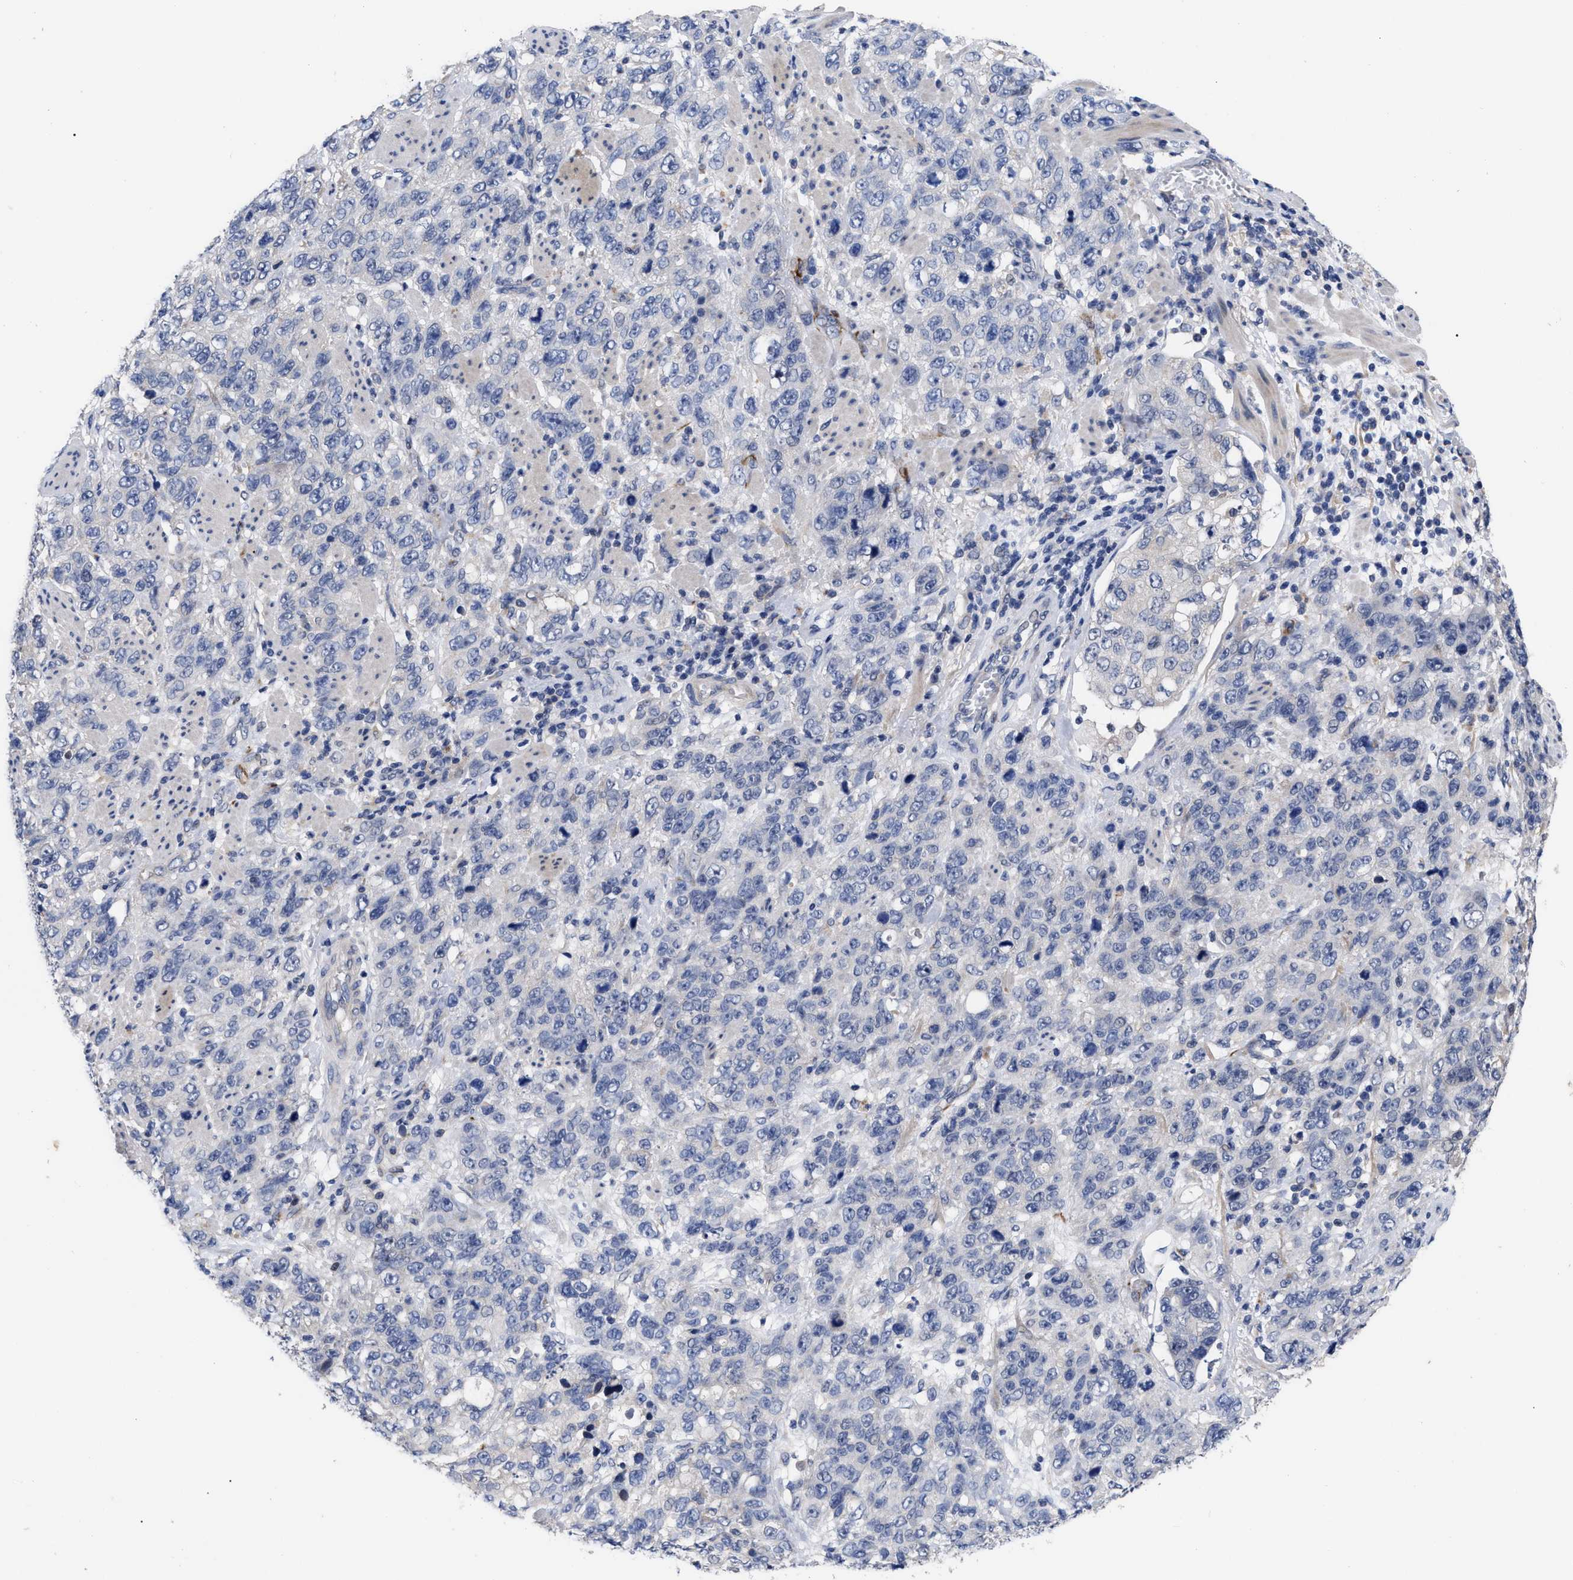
{"staining": {"intensity": "negative", "quantity": "none", "location": "none"}, "tissue": "stomach cancer", "cell_type": "Tumor cells", "image_type": "cancer", "snomed": [{"axis": "morphology", "description": "Adenocarcinoma, NOS"}, {"axis": "topography", "description": "Stomach"}], "caption": "Immunohistochemical staining of human stomach cancer demonstrates no significant positivity in tumor cells.", "gene": "CCN5", "patient": {"sex": "male", "age": 48}}